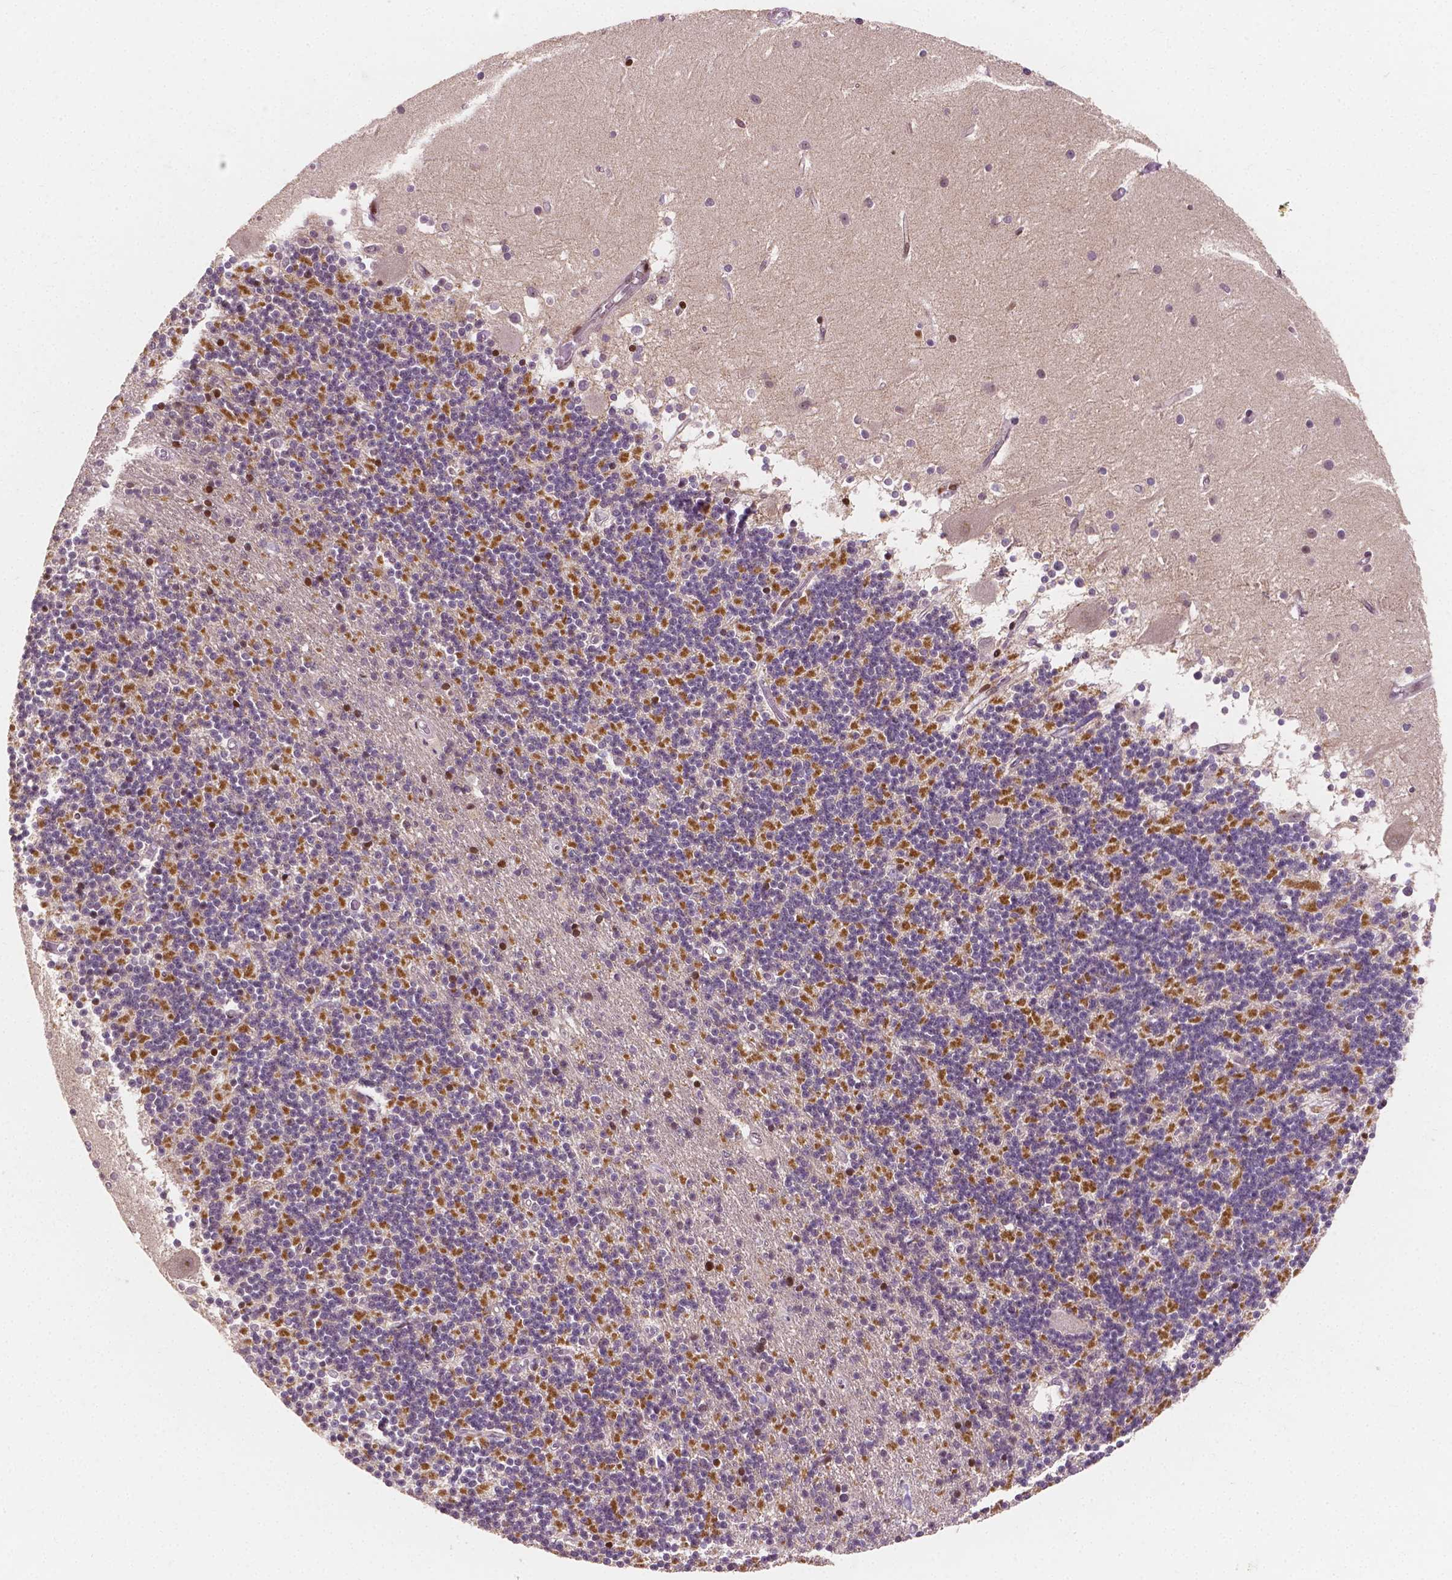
{"staining": {"intensity": "moderate", "quantity": "25%-75%", "location": "cytoplasmic/membranous"}, "tissue": "cerebellum", "cell_type": "Cells in granular layer", "image_type": "normal", "snomed": [{"axis": "morphology", "description": "Normal tissue, NOS"}, {"axis": "topography", "description": "Cerebellum"}], "caption": "Cerebellum was stained to show a protein in brown. There is medium levels of moderate cytoplasmic/membranous positivity in approximately 25%-75% of cells in granular layer. Nuclei are stained in blue.", "gene": "PTPN18", "patient": {"sex": "male", "age": 54}}